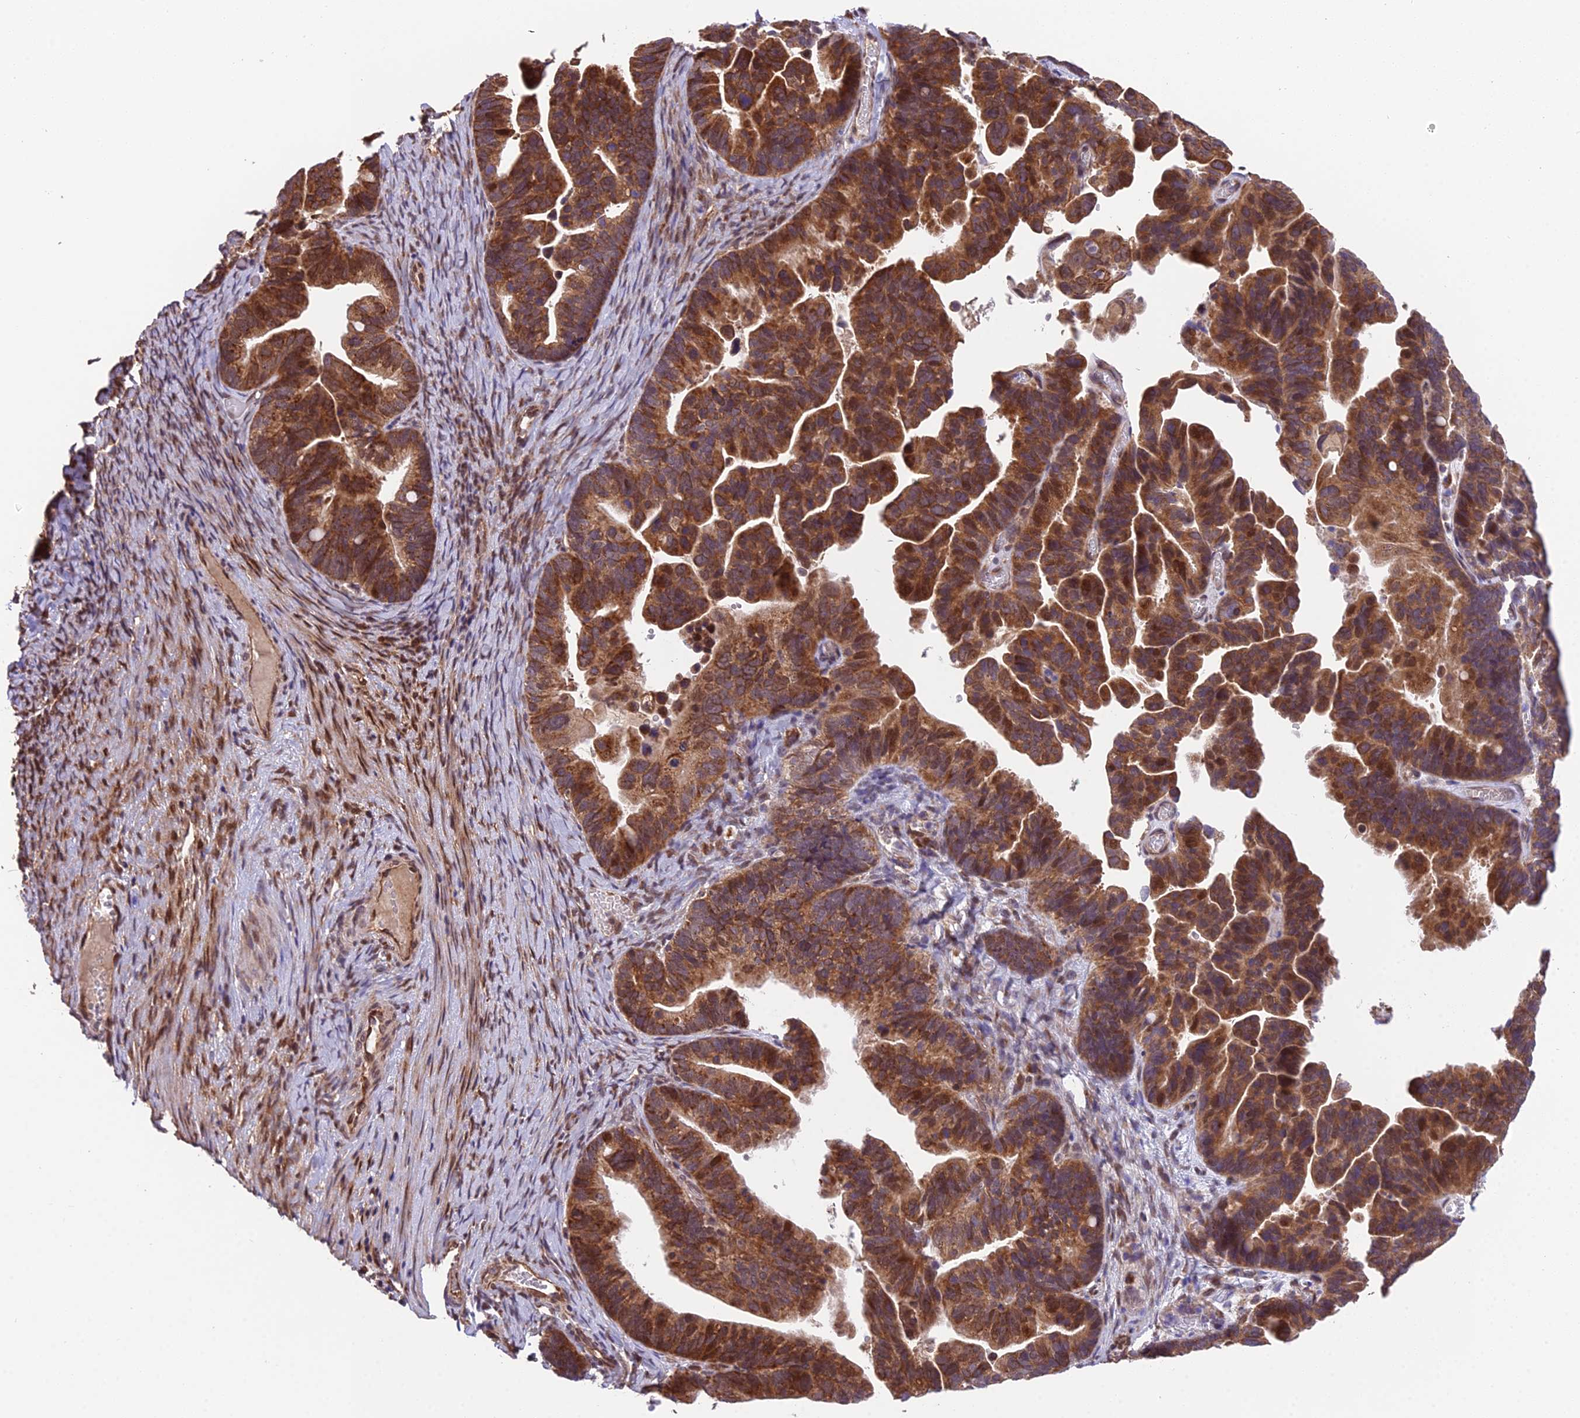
{"staining": {"intensity": "strong", "quantity": ">75%", "location": "cytoplasmic/membranous,nuclear"}, "tissue": "ovarian cancer", "cell_type": "Tumor cells", "image_type": "cancer", "snomed": [{"axis": "morphology", "description": "Cystadenocarcinoma, serous, NOS"}, {"axis": "topography", "description": "Ovary"}], "caption": "Immunohistochemistry of human ovarian cancer (serous cystadenocarcinoma) shows high levels of strong cytoplasmic/membranous and nuclear staining in about >75% of tumor cells. (Brightfield microscopy of DAB IHC at high magnification).", "gene": "CYP2R1", "patient": {"sex": "female", "age": 56}}